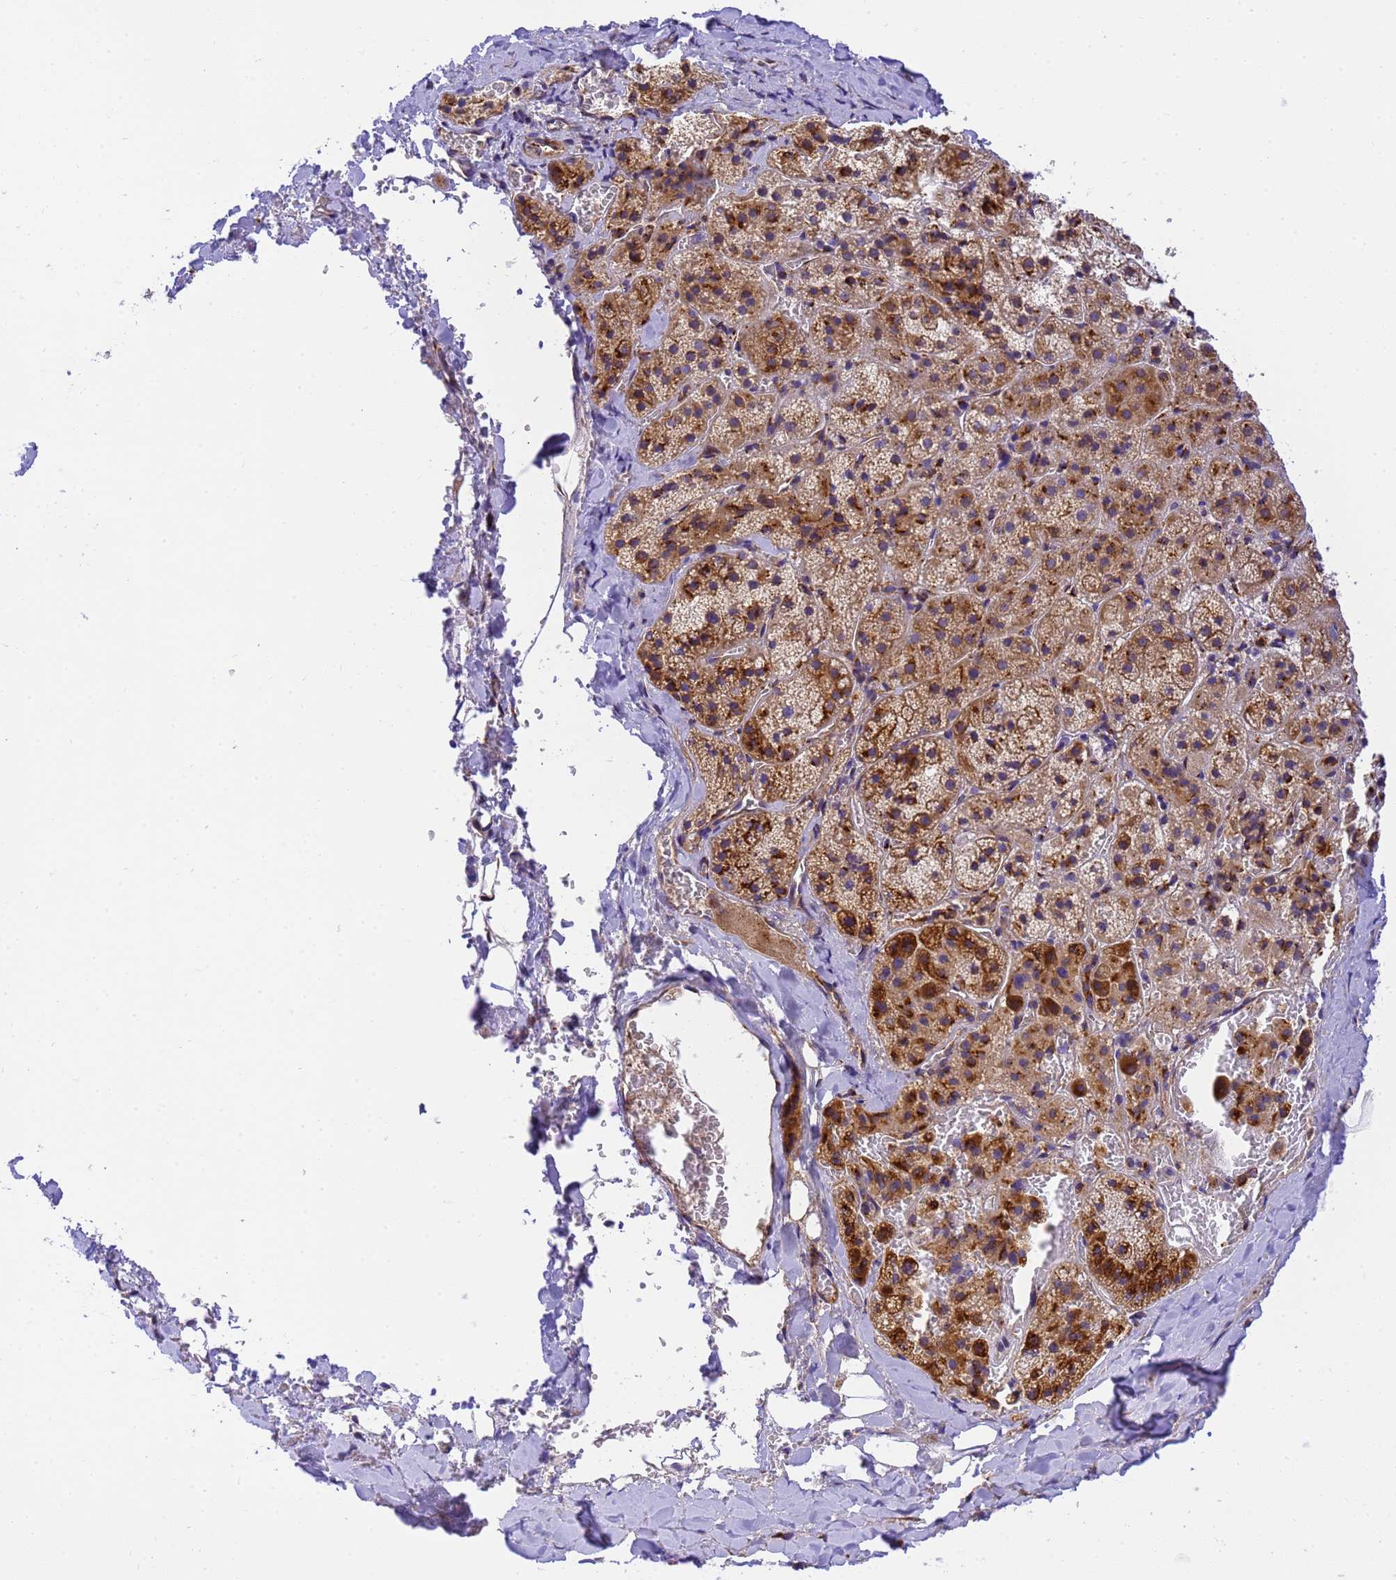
{"staining": {"intensity": "strong", "quantity": "25%-75%", "location": "cytoplasmic/membranous"}, "tissue": "adrenal gland", "cell_type": "Glandular cells", "image_type": "normal", "snomed": [{"axis": "morphology", "description": "Normal tissue, NOS"}, {"axis": "topography", "description": "Adrenal gland"}], "caption": "The histopathology image displays staining of unremarkable adrenal gland, revealing strong cytoplasmic/membranous protein positivity (brown color) within glandular cells. (DAB (3,3'-diaminobenzidine) = brown stain, brightfield microscopy at high magnification).", "gene": "RHBDD3", "patient": {"sex": "female", "age": 44}}